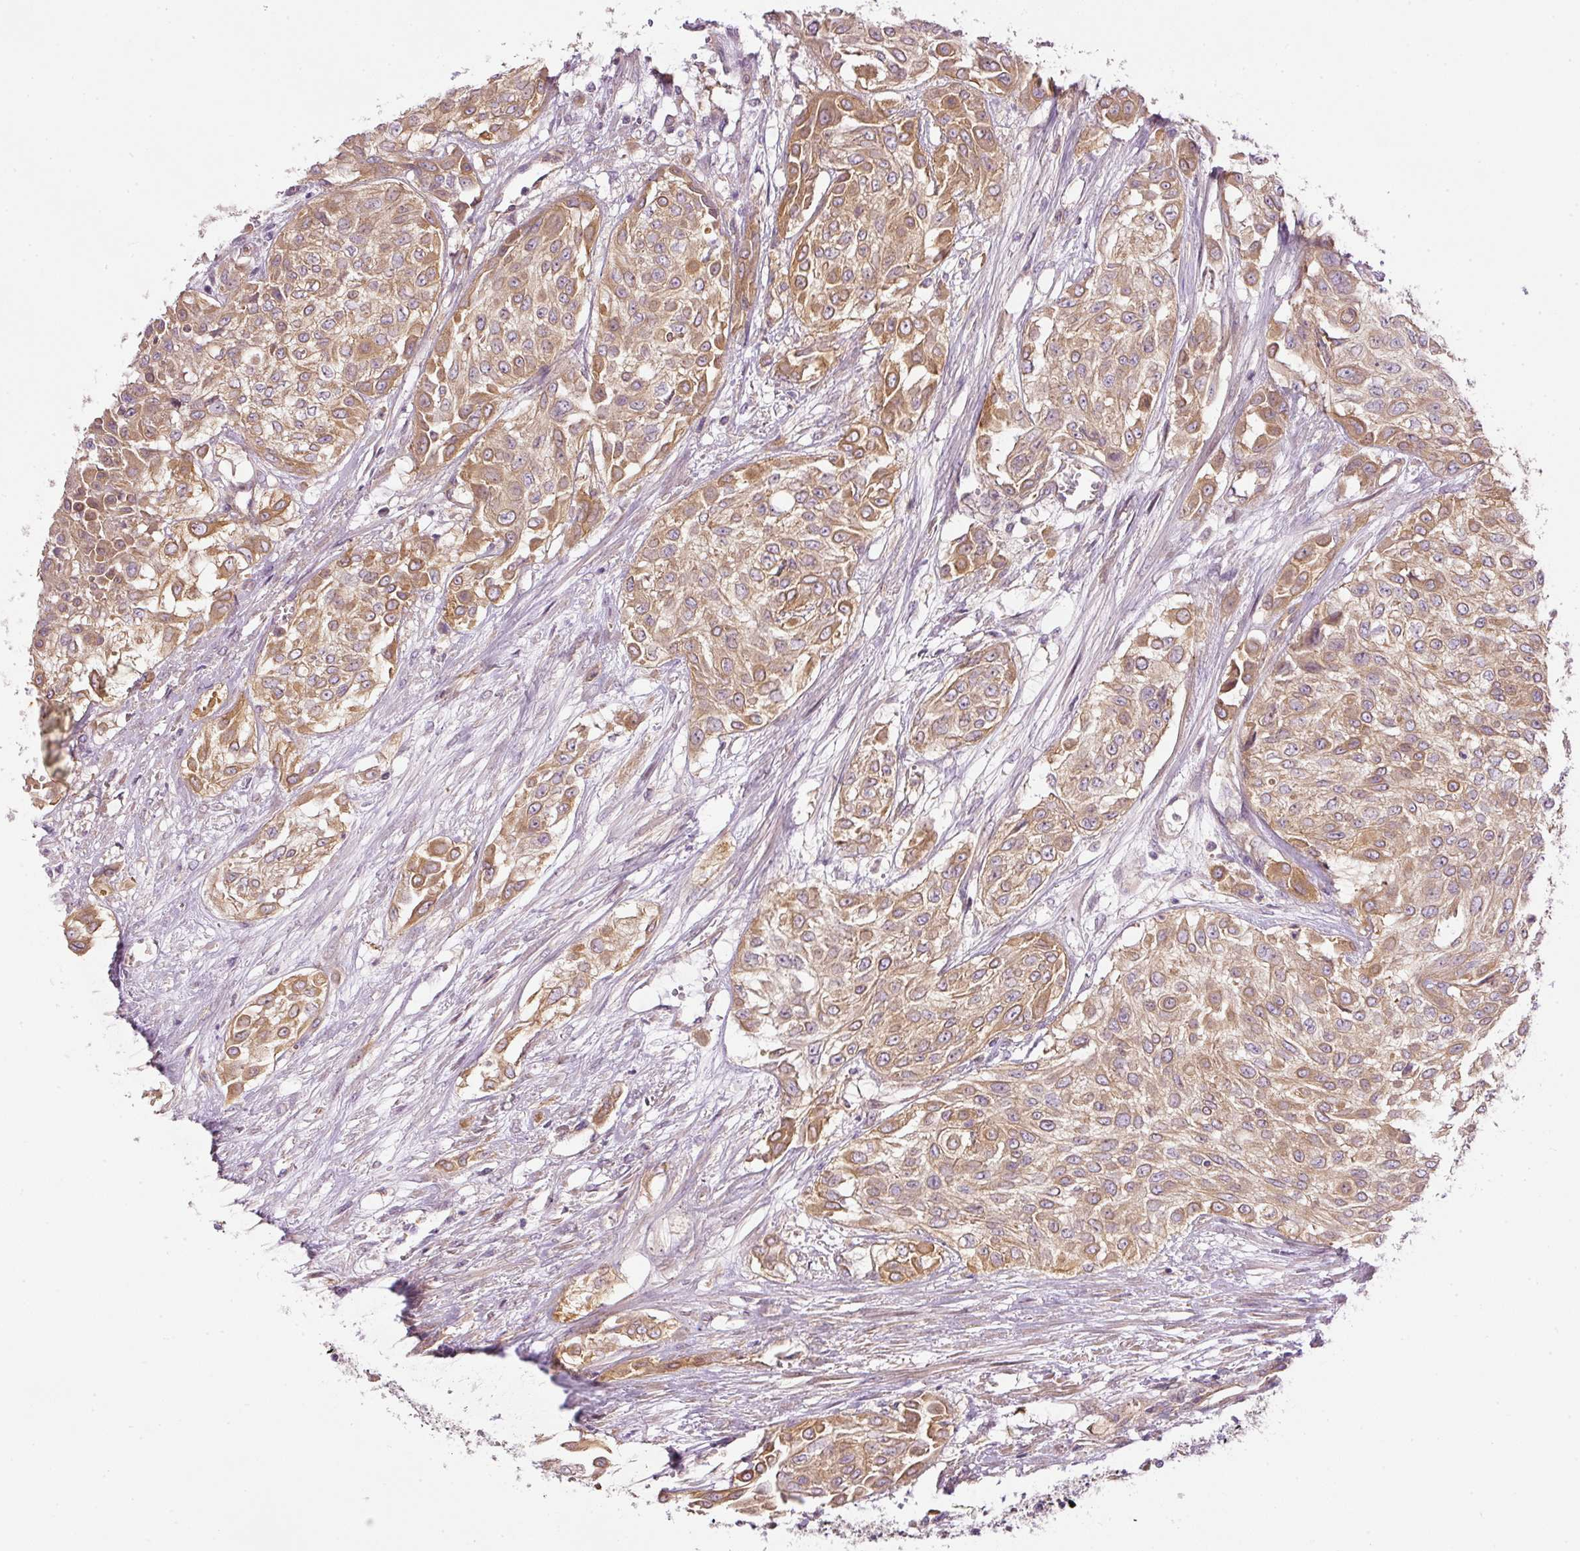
{"staining": {"intensity": "moderate", "quantity": ">75%", "location": "cytoplasmic/membranous"}, "tissue": "urothelial cancer", "cell_type": "Tumor cells", "image_type": "cancer", "snomed": [{"axis": "morphology", "description": "Urothelial carcinoma, High grade"}, {"axis": "topography", "description": "Urinary bladder"}], "caption": "Tumor cells demonstrate medium levels of moderate cytoplasmic/membranous staining in approximately >75% of cells in urothelial carcinoma (high-grade).", "gene": "TBC1D2B", "patient": {"sex": "male", "age": 57}}